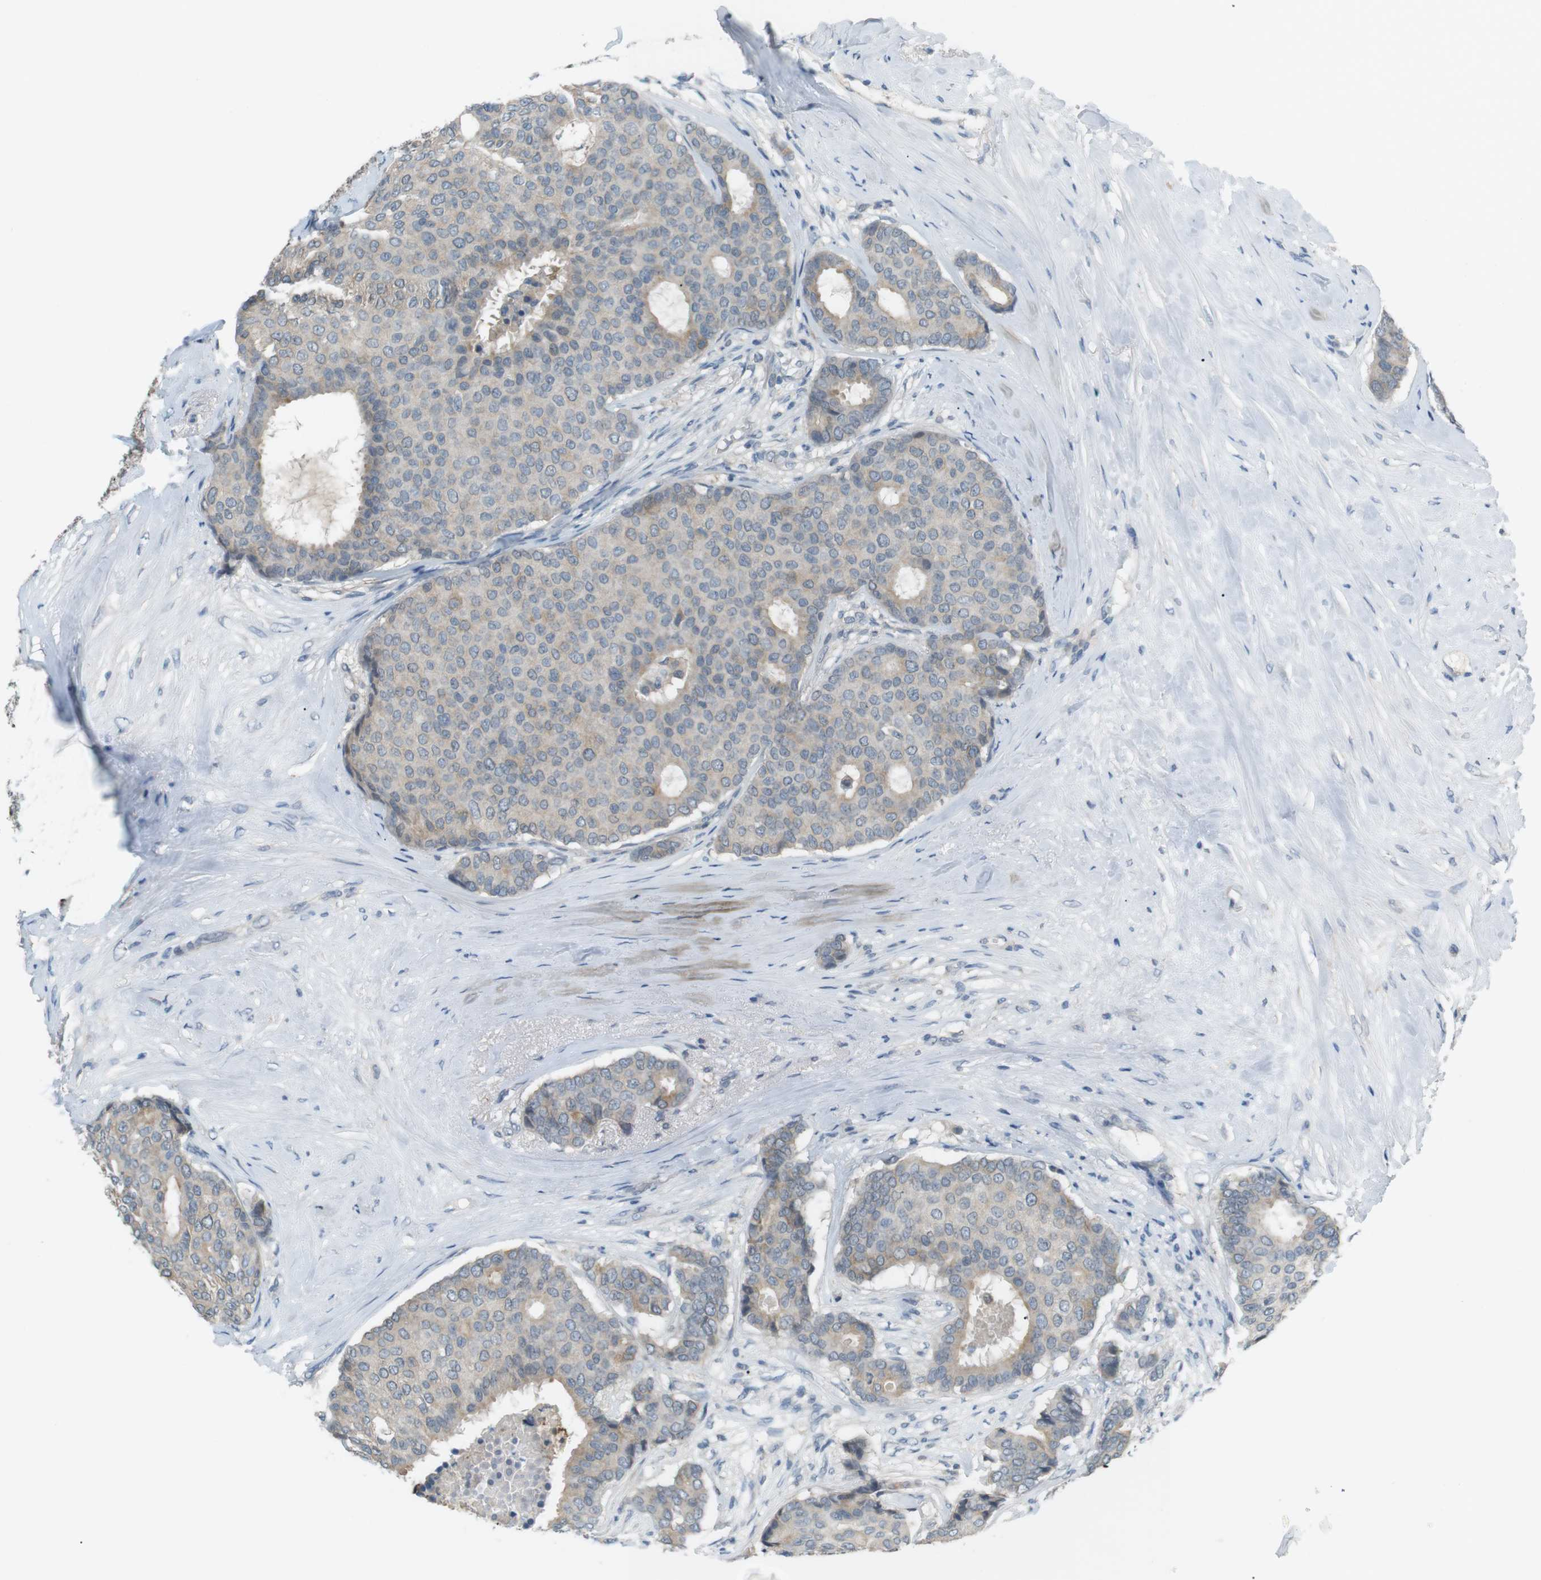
{"staining": {"intensity": "weak", "quantity": ">75%", "location": "cytoplasmic/membranous"}, "tissue": "breast cancer", "cell_type": "Tumor cells", "image_type": "cancer", "snomed": [{"axis": "morphology", "description": "Duct carcinoma"}, {"axis": "topography", "description": "Breast"}], "caption": "Immunohistochemistry histopathology image of infiltrating ductal carcinoma (breast) stained for a protein (brown), which reveals low levels of weak cytoplasmic/membranous positivity in about >75% of tumor cells.", "gene": "RTN3", "patient": {"sex": "female", "age": 75}}